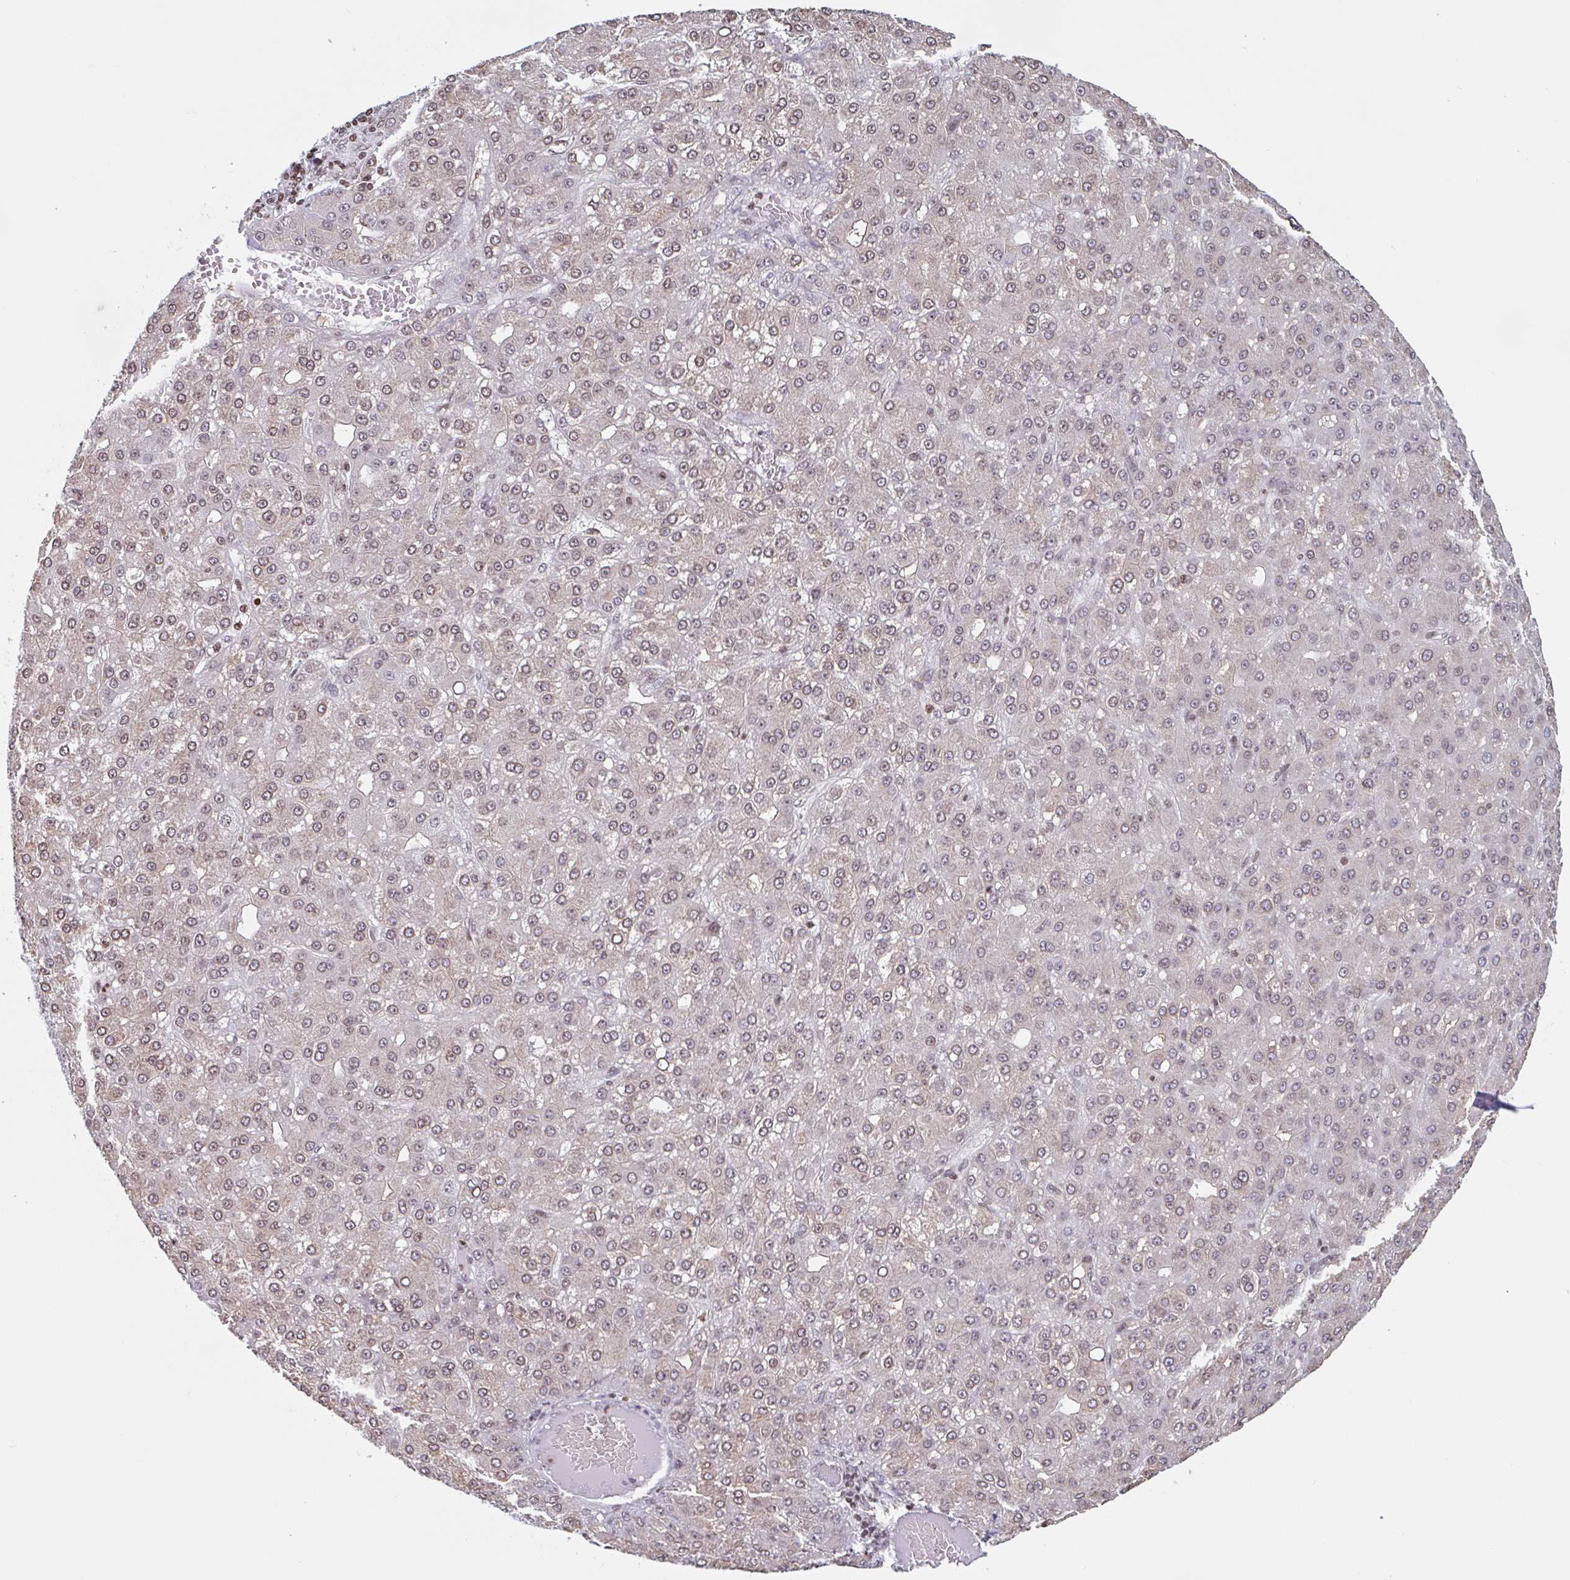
{"staining": {"intensity": "weak", "quantity": ">75%", "location": "nuclear"}, "tissue": "liver cancer", "cell_type": "Tumor cells", "image_type": "cancer", "snomed": [{"axis": "morphology", "description": "Carcinoma, Hepatocellular, NOS"}, {"axis": "topography", "description": "Liver"}], "caption": "A brown stain highlights weak nuclear expression of a protein in liver cancer tumor cells.", "gene": "NOL6", "patient": {"sex": "male", "age": 67}}